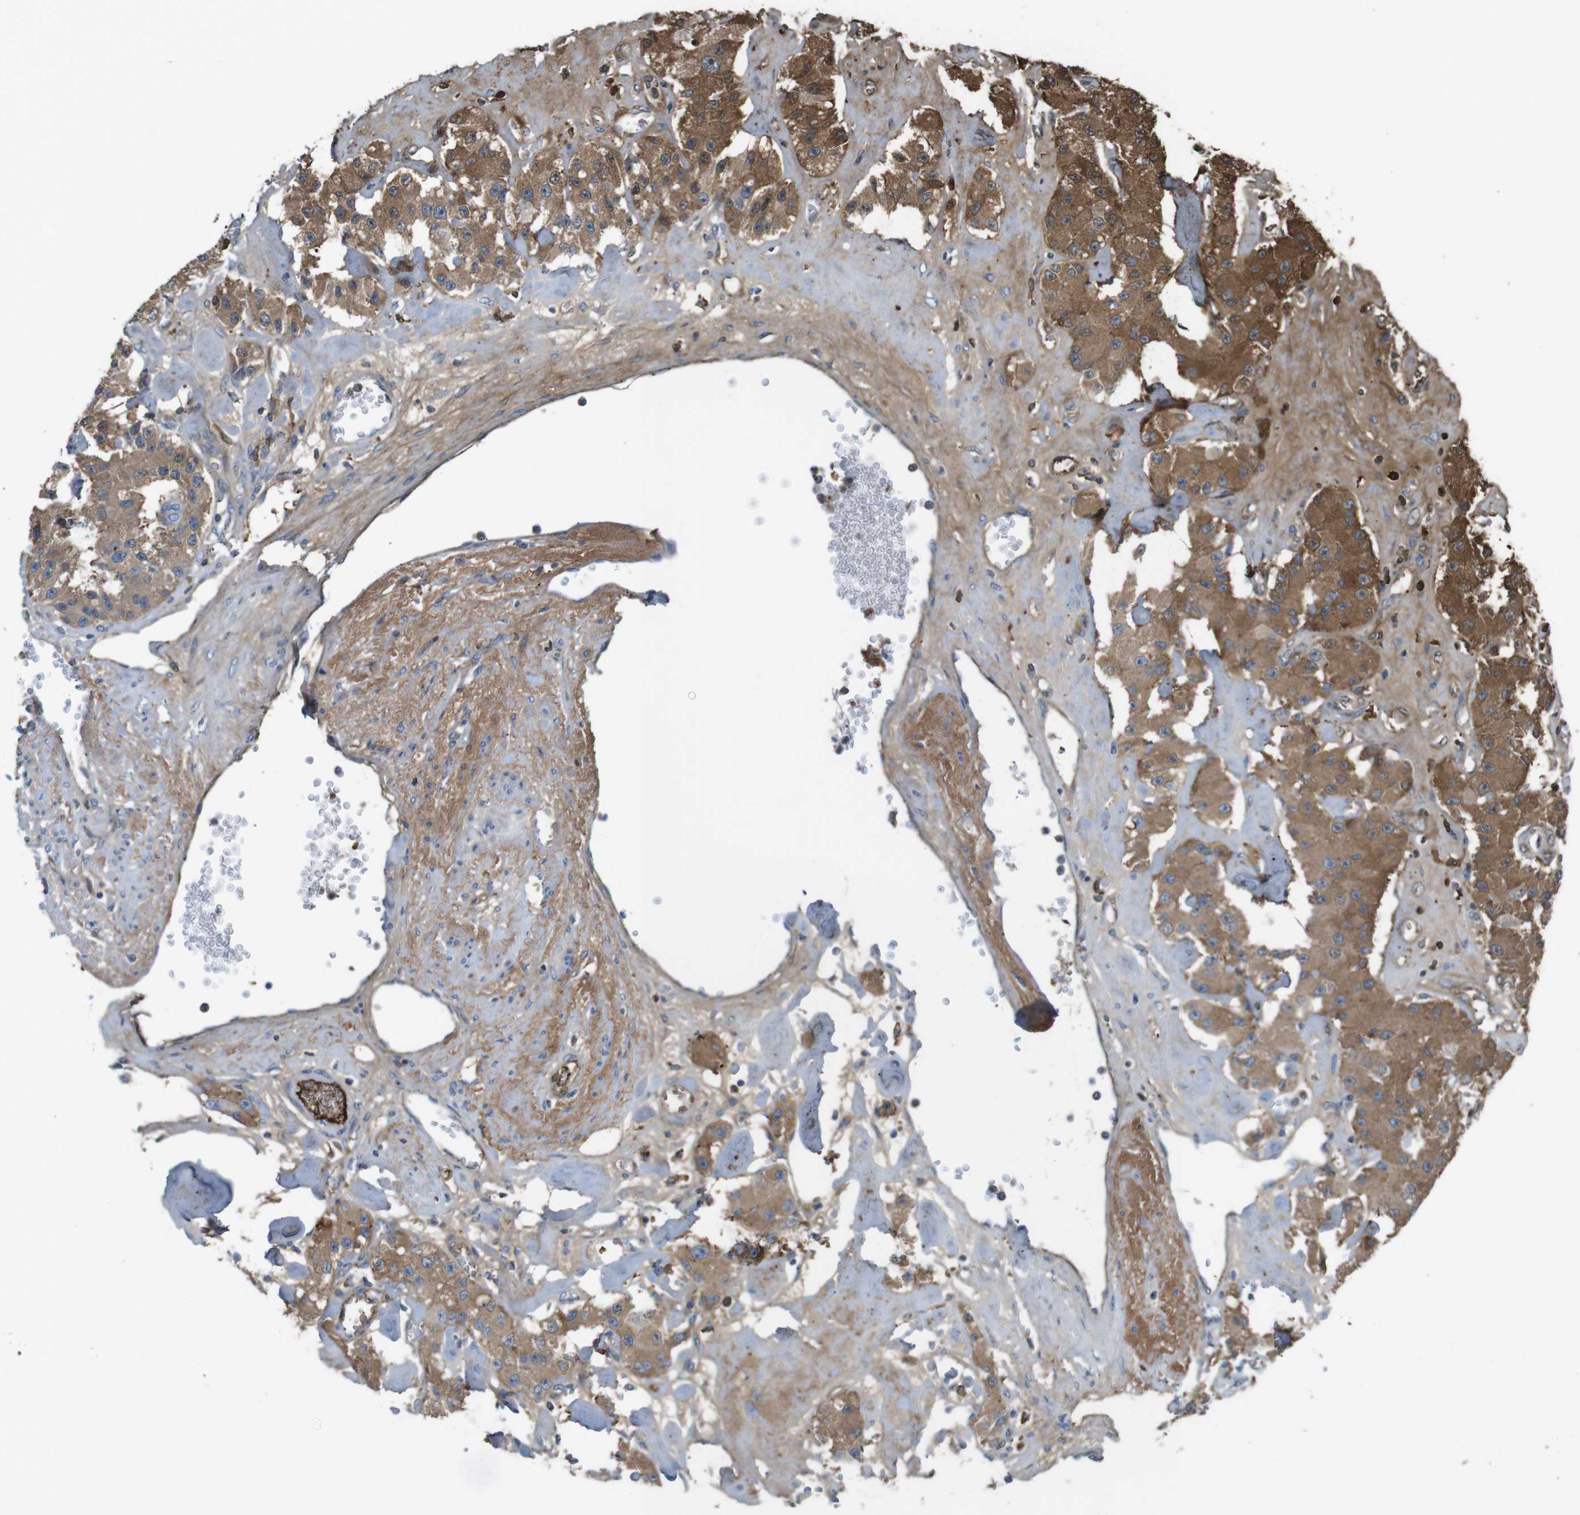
{"staining": {"intensity": "moderate", "quantity": ">75%", "location": "cytoplasmic/membranous"}, "tissue": "carcinoid", "cell_type": "Tumor cells", "image_type": "cancer", "snomed": [{"axis": "morphology", "description": "Carcinoid, malignant, NOS"}, {"axis": "topography", "description": "Pancreas"}], "caption": "Immunohistochemistry of carcinoid displays medium levels of moderate cytoplasmic/membranous expression in about >75% of tumor cells. (Stains: DAB in brown, nuclei in blue, Microscopy: brightfield microscopy at high magnification).", "gene": "LTBP4", "patient": {"sex": "male", "age": 41}}